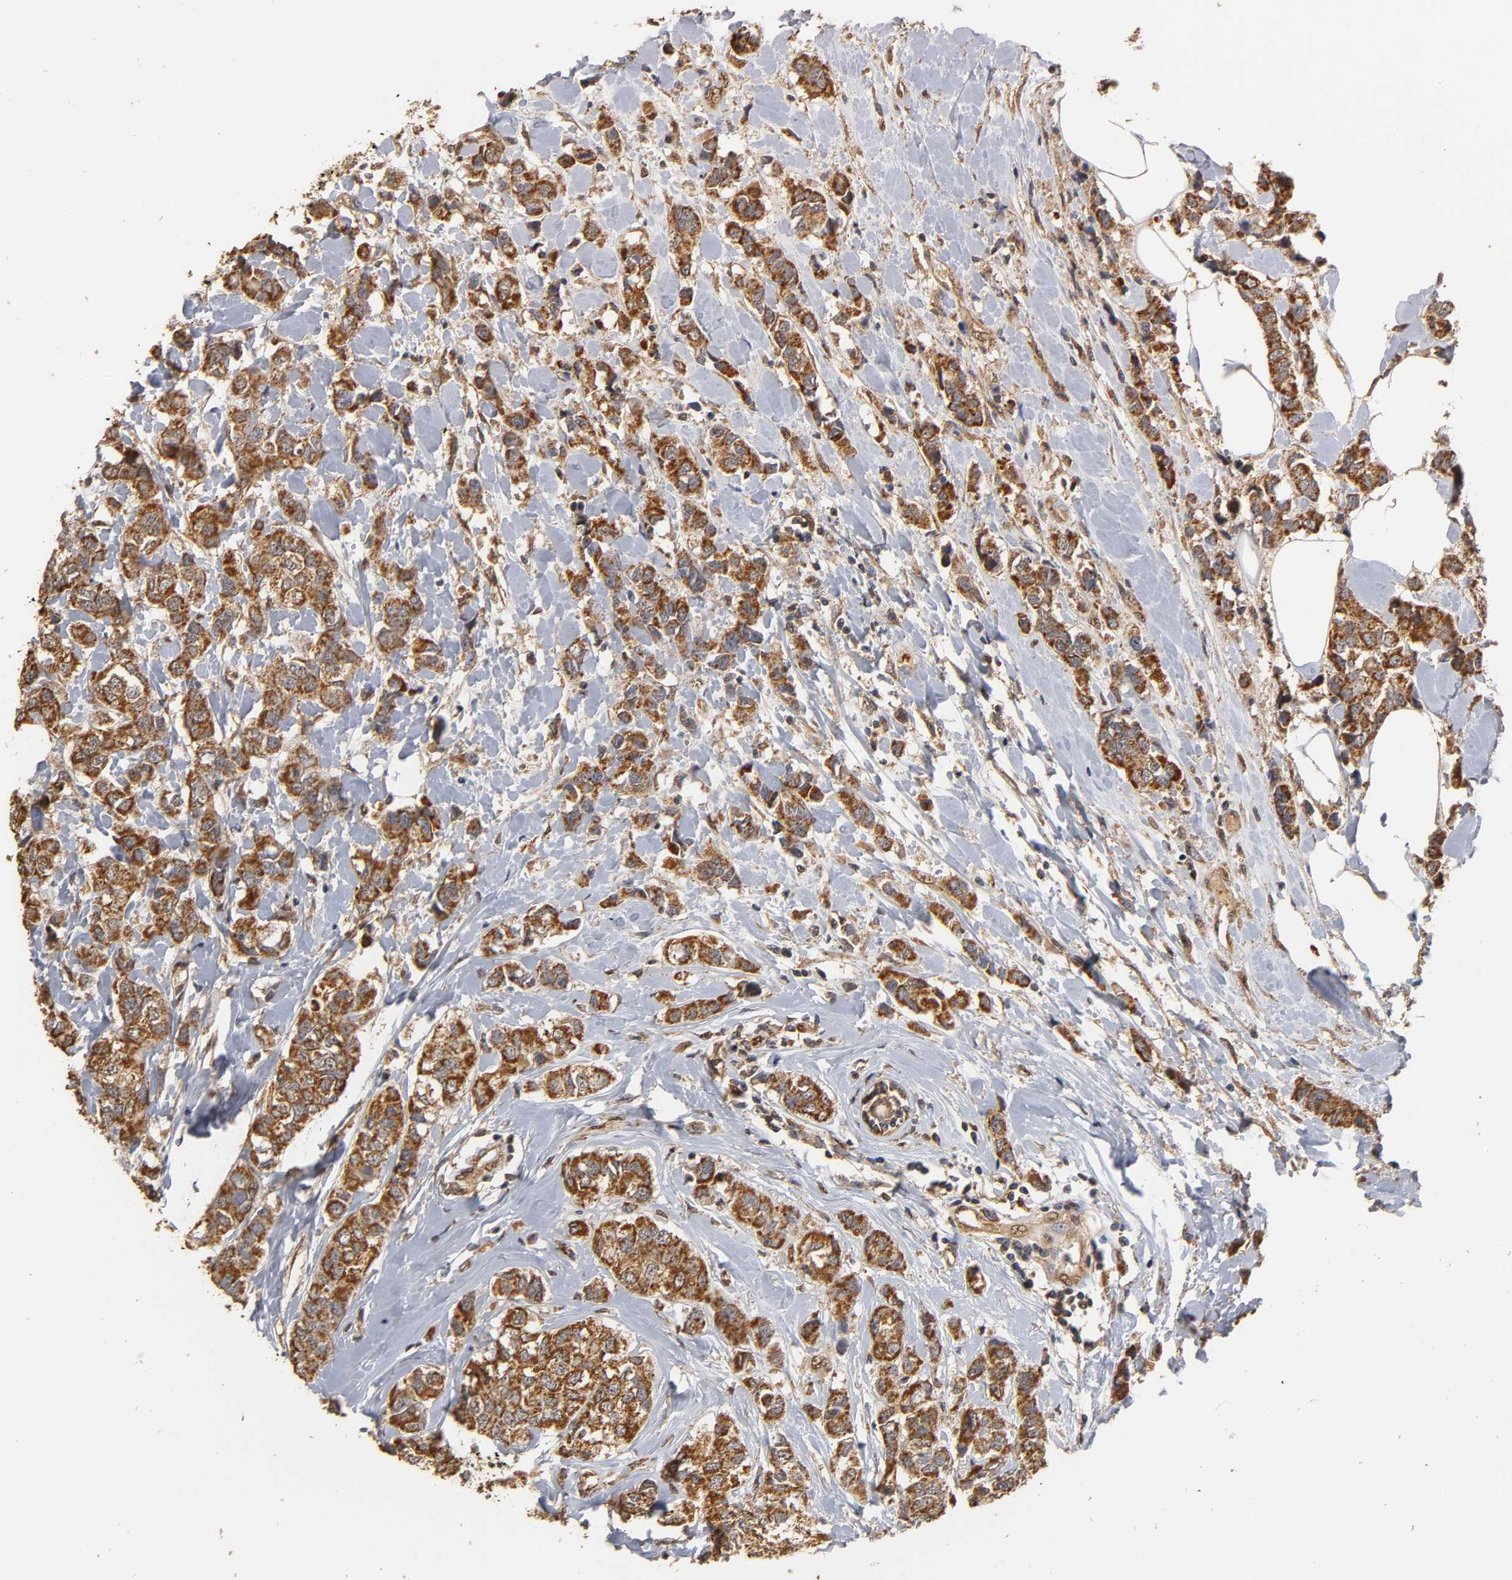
{"staining": {"intensity": "strong", "quantity": ">75%", "location": "cytoplasmic/membranous"}, "tissue": "breast cancer", "cell_type": "Tumor cells", "image_type": "cancer", "snomed": [{"axis": "morphology", "description": "Duct carcinoma"}, {"axis": "topography", "description": "Breast"}], "caption": "Breast cancer was stained to show a protein in brown. There is high levels of strong cytoplasmic/membranous positivity in about >75% of tumor cells. The protein of interest is stained brown, and the nuclei are stained in blue (DAB (3,3'-diaminobenzidine) IHC with brightfield microscopy, high magnification).", "gene": "PKN1", "patient": {"sex": "female", "age": 50}}